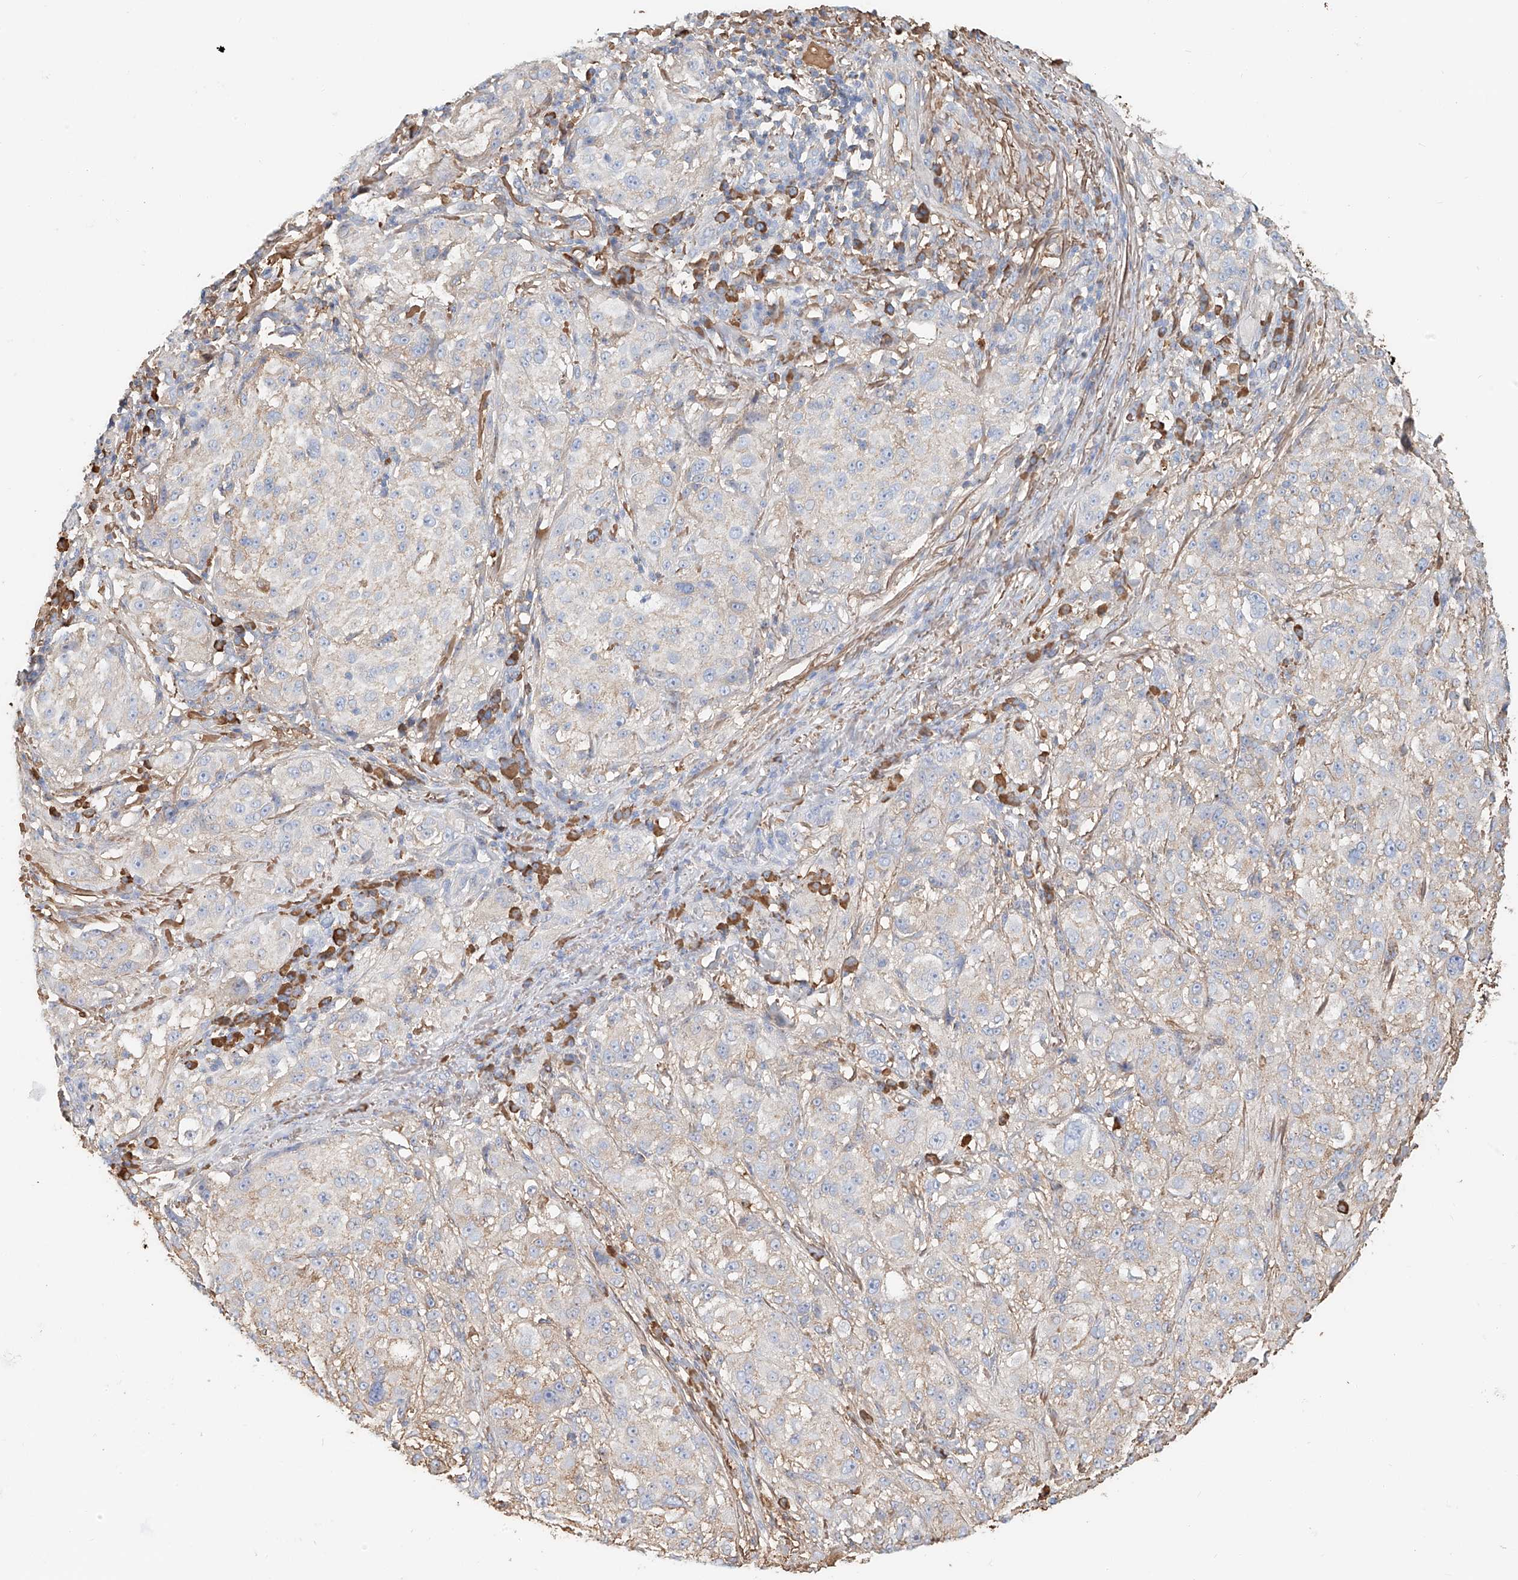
{"staining": {"intensity": "negative", "quantity": "none", "location": "none"}, "tissue": "melanoma", "cell_type": "Tumor cells", "image_type": "cancer", "snomed": [{"axis": "morphology", "description": "Necrosis, NOS"}, {"axis": "morphology", "description": "Malignant melanoma, NOS"}, {"axis": "topography", "description": "Skin"}], "caption": "Melanoma stained for a protein using IHC displays no staining tumor cells.", "gene": "ZFP30", "patient": {"sex": "female", "age": 87}}